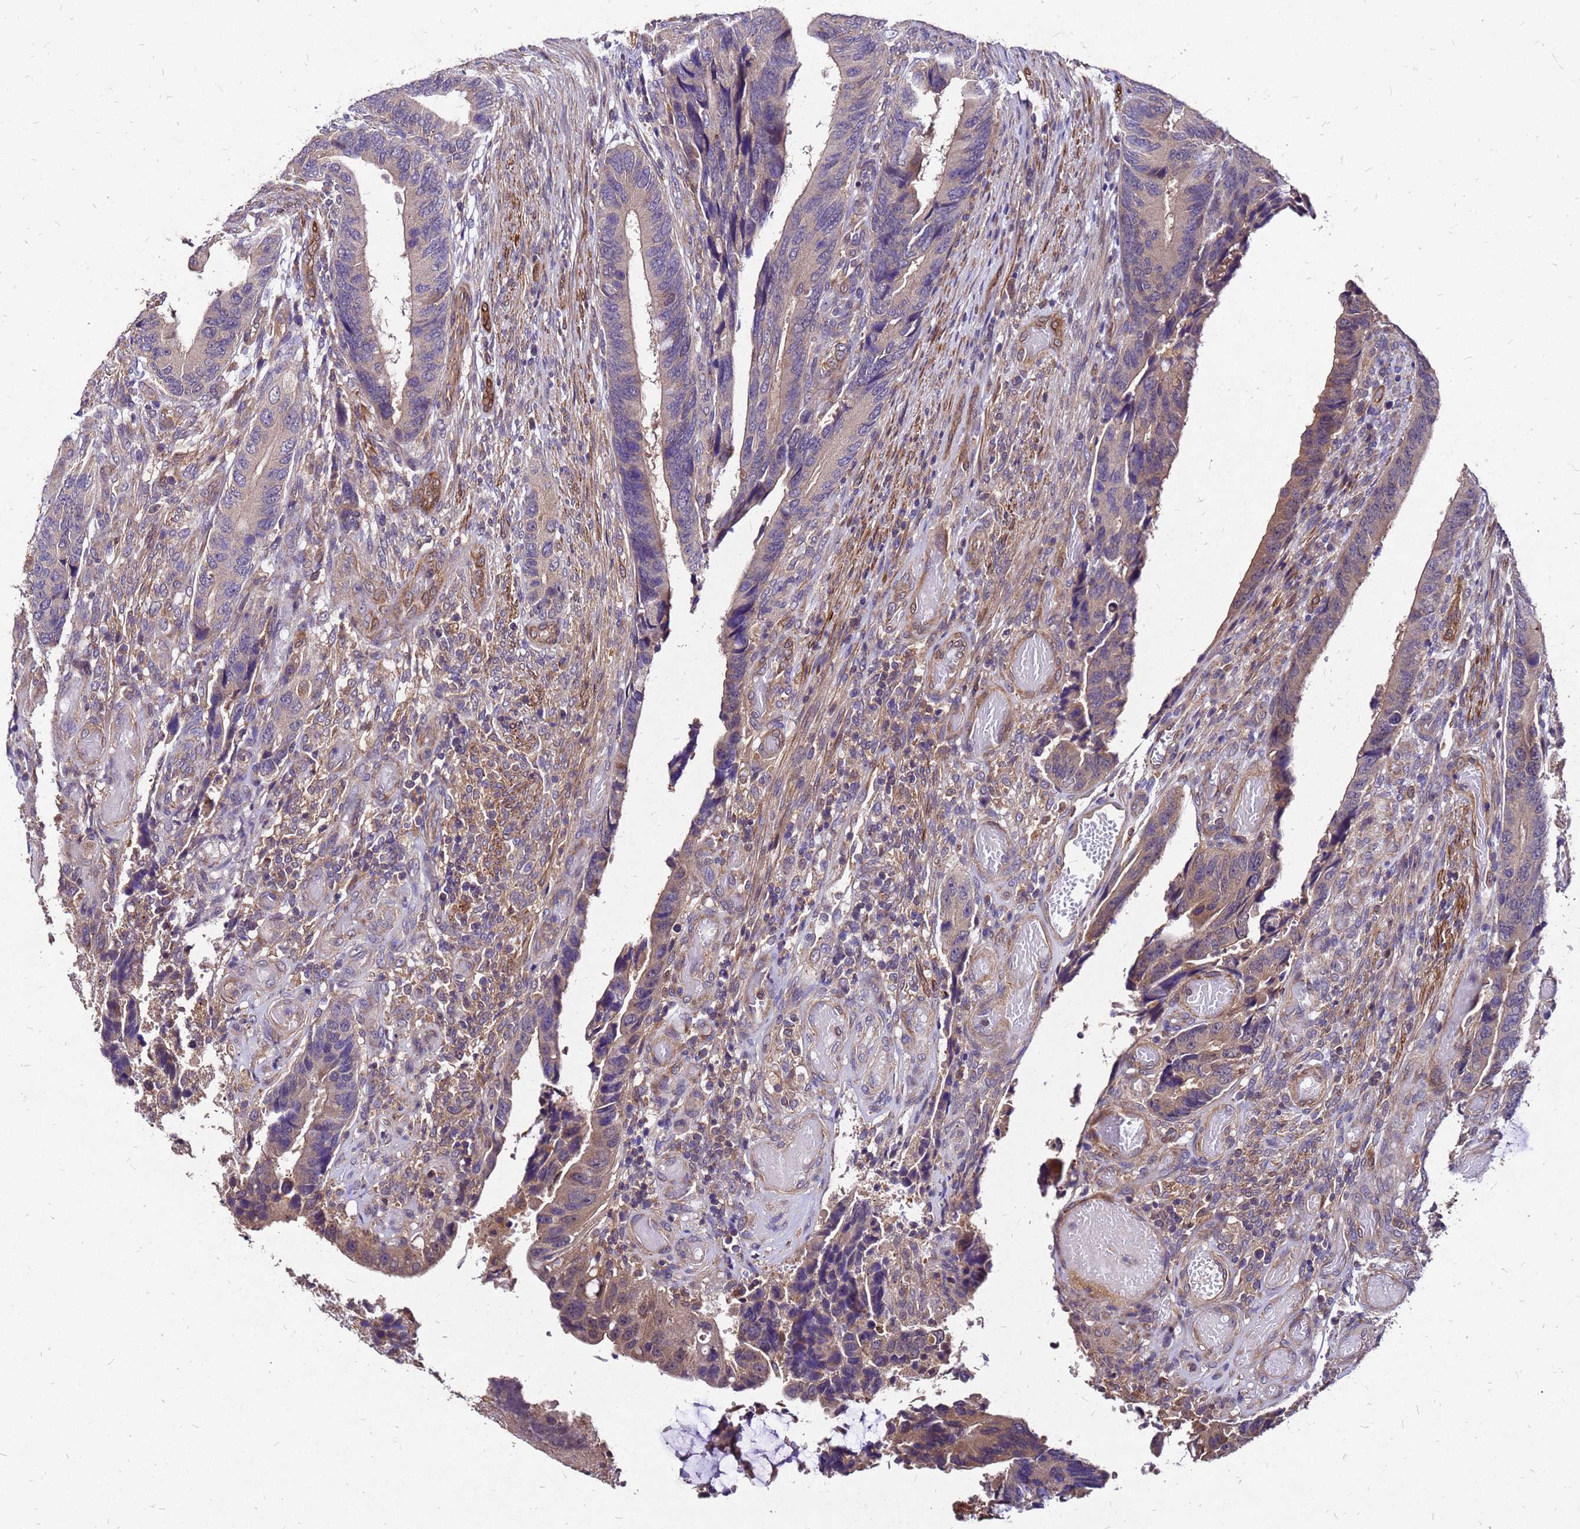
{"staining": {"intensity": "weak", "quantity": "25%-75%", "location": "cytoplasmic/membranous"}, "tissue": "colorectal cancer", "cell_type": "Tumor cells", "image_type": "cancer", "snomed": [{"axis": "morphology", "description": "Adenocarcinoma, NOS"}, {"axis": "topography", "description": "Colon"}], "caption": "A micrograph of human colorectal cancer stained for a protein exhibits weak cytoplasmic/membranous brown staining in tumor cells.", "gene": "DUSP23", "patient": {"sex": "male", "age": 87}}